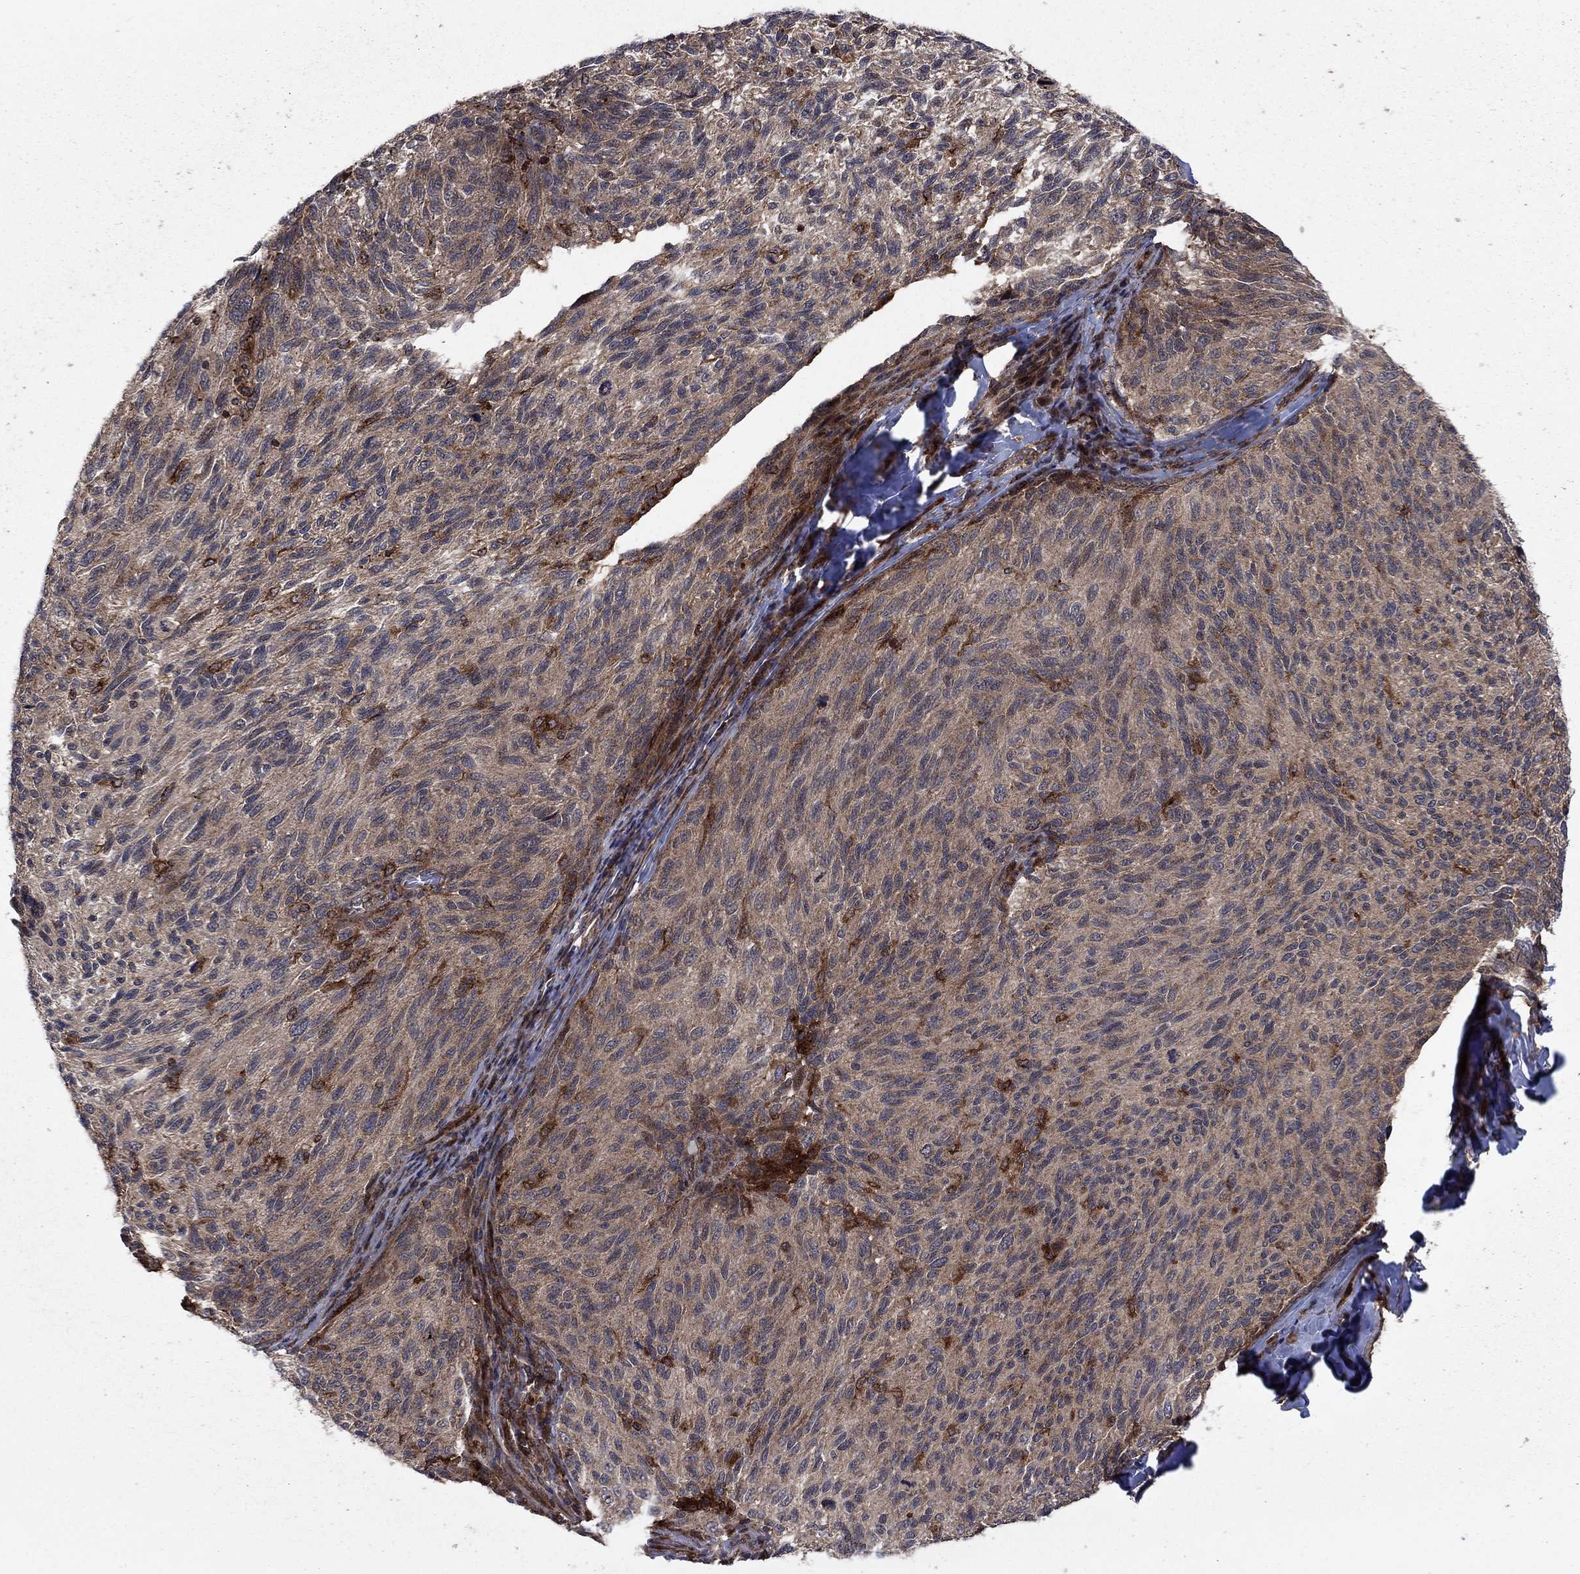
{"staining": {"intensity": "moderate", "quantity": ">75%", "location": "cytoplasmic/membranous"}, "tissue": "melanoma", "cell_type": "Tumor cells", "image_type": "cancer", "snomed": [{"axis": "morphology", "description": "Malignant melanoma, NOS"}, {"axis": "topography", "description": "Skin"}], "caption": "IHC histopathology image of neoplastic tissue: human malignant melanoma stained using immunohistochemistry (IHC) demonstrates medium levels of moderate protein expression localized specifically in the cytoplasmic/membranous of tumor cells, appearing as a cytoplasmic/membranous brown color.", "gene": "IFI35", "patient": {"sex": "female", "age": 73}}